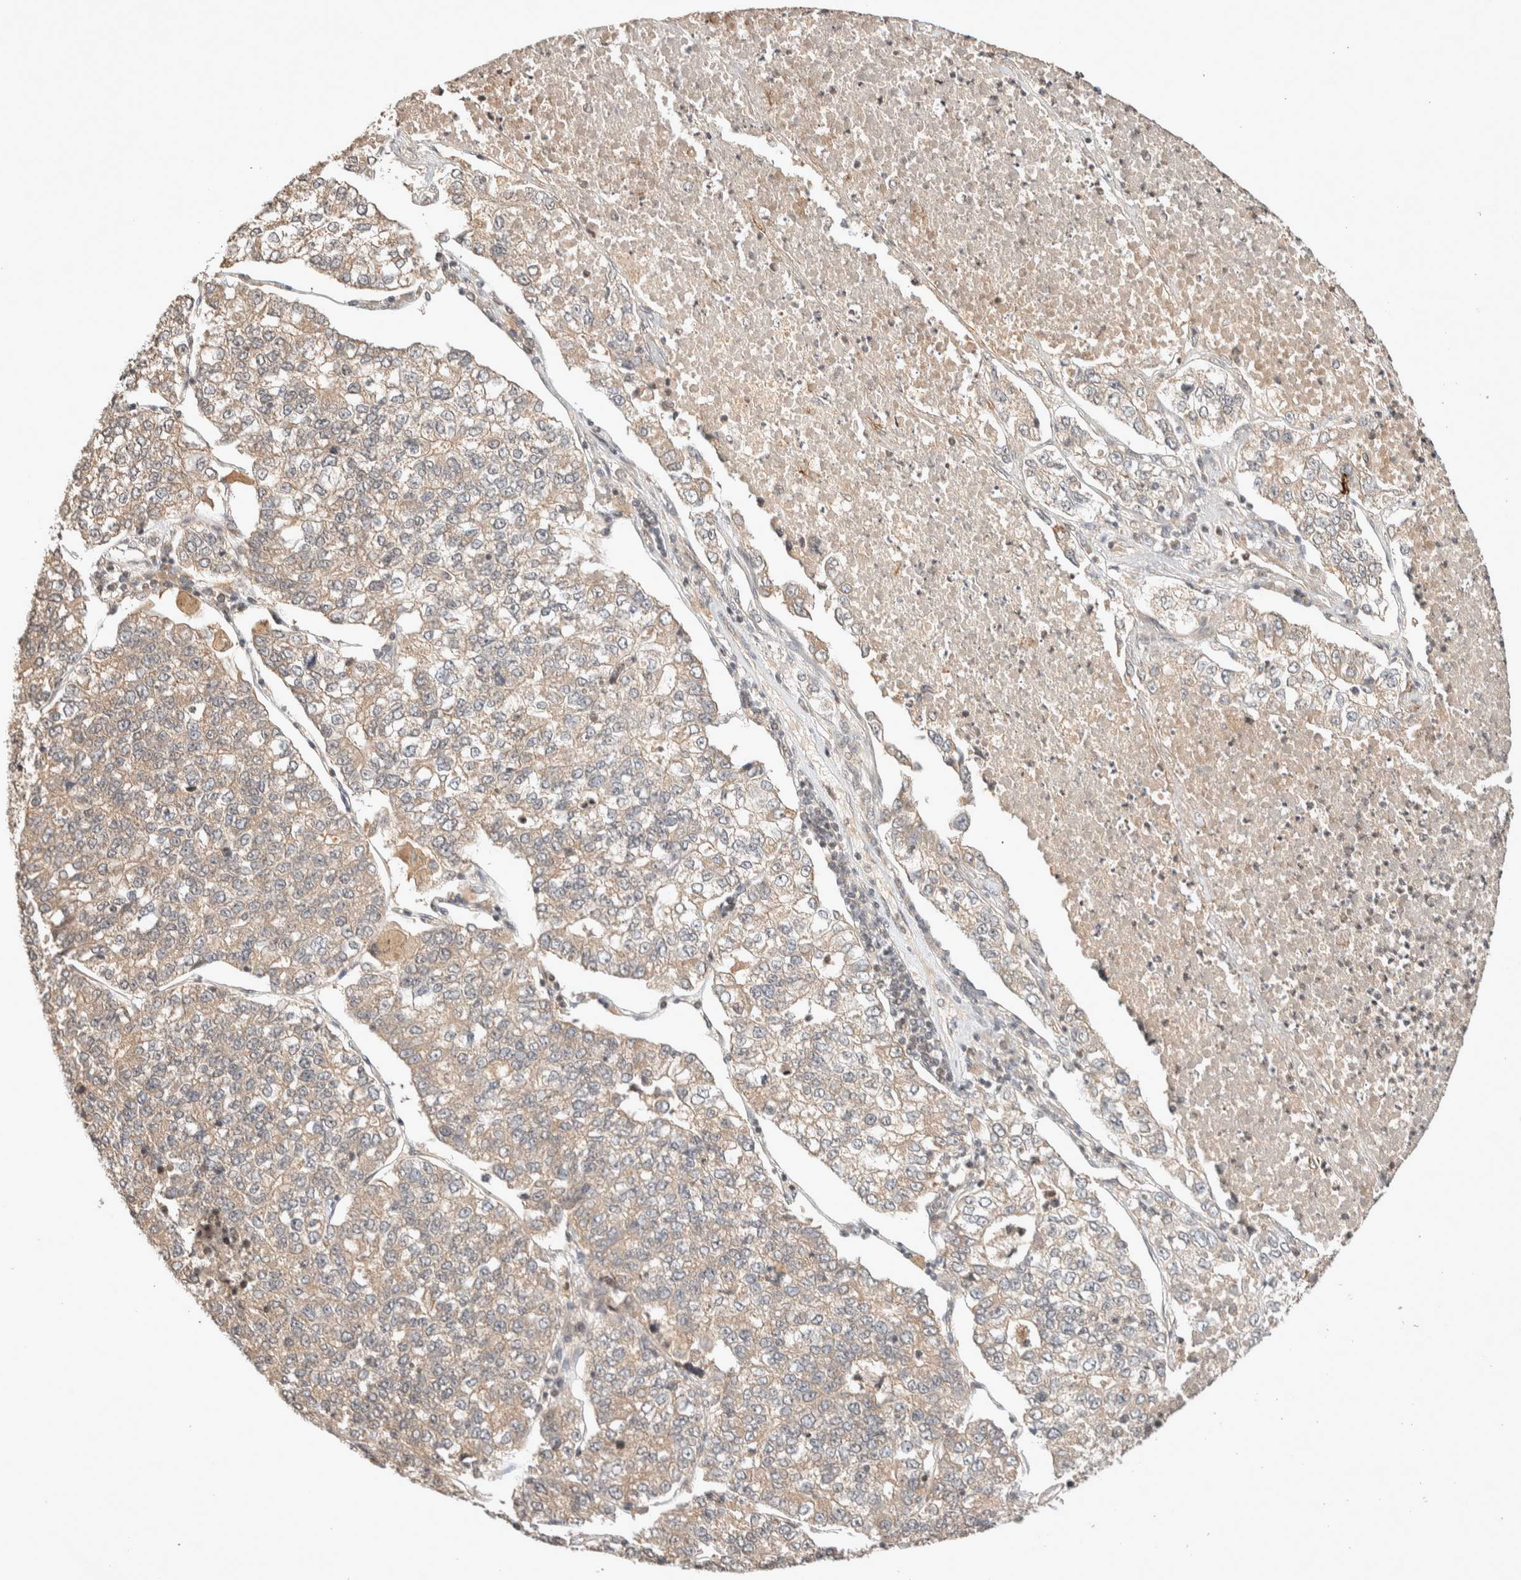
{"staining": {"intensity": "weak", "quantity": "25%-75%", "location": "cytoplasmic/membranous"}, "tissue": "lung cancer", "cell_type": "Tumor cells", "image_type": "cancer", "snomed": [{"axis": "morphology", "description": "Adenocarcinoma, NOS"}, {"axis": "topography", "description": "Lung"}], "caption": "IHC micrograph of human lung adenocarcinoma stained for a protein (brown), which demonstrates low levels of weak cytoplasmic/membranous staining in about 25%-75% of tumor cells.", "gene": "THRA", "patient": {"sex": "male", "age": 49}}